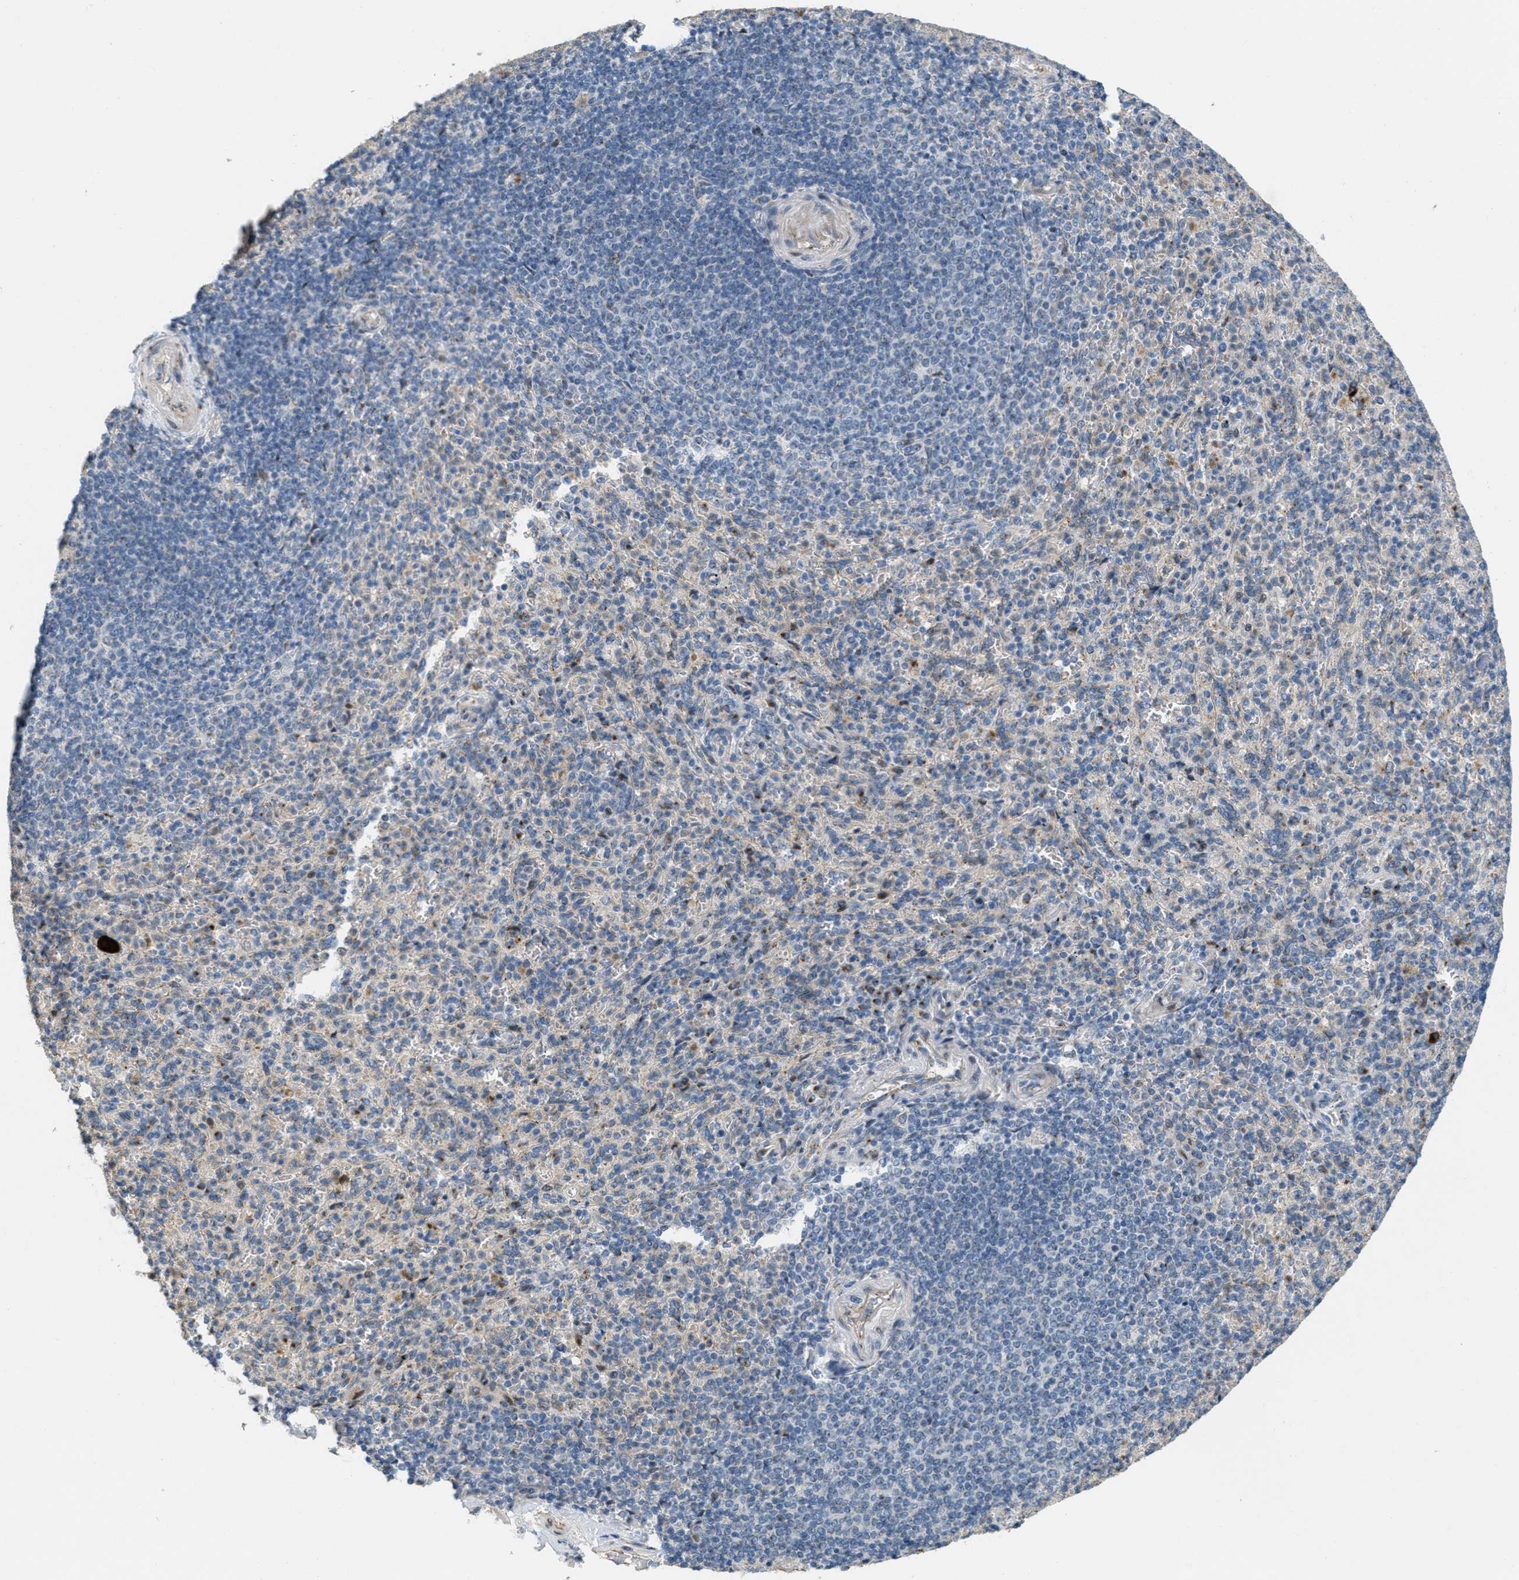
{"staining": {"intensity": "moderate", "quantity": "<25%", "location": "cytoplasmic/membranous"}, "tissue": "spleen", "cell_type": "Cells in red pulp", "image_type": "normal", "snomed": [{"axis": "morphology", "description": "Normal tissue, NOS"}, {"axis": "topography", "description": "Spleen"}], "caption": "Cells in red pulp reveal low levels of moderate cytoplasmic/membranous positivity in about <25% of cells in normal spleen.", "gene": "ZFPL1", "patient": {"sex": "male", "age": 36}}